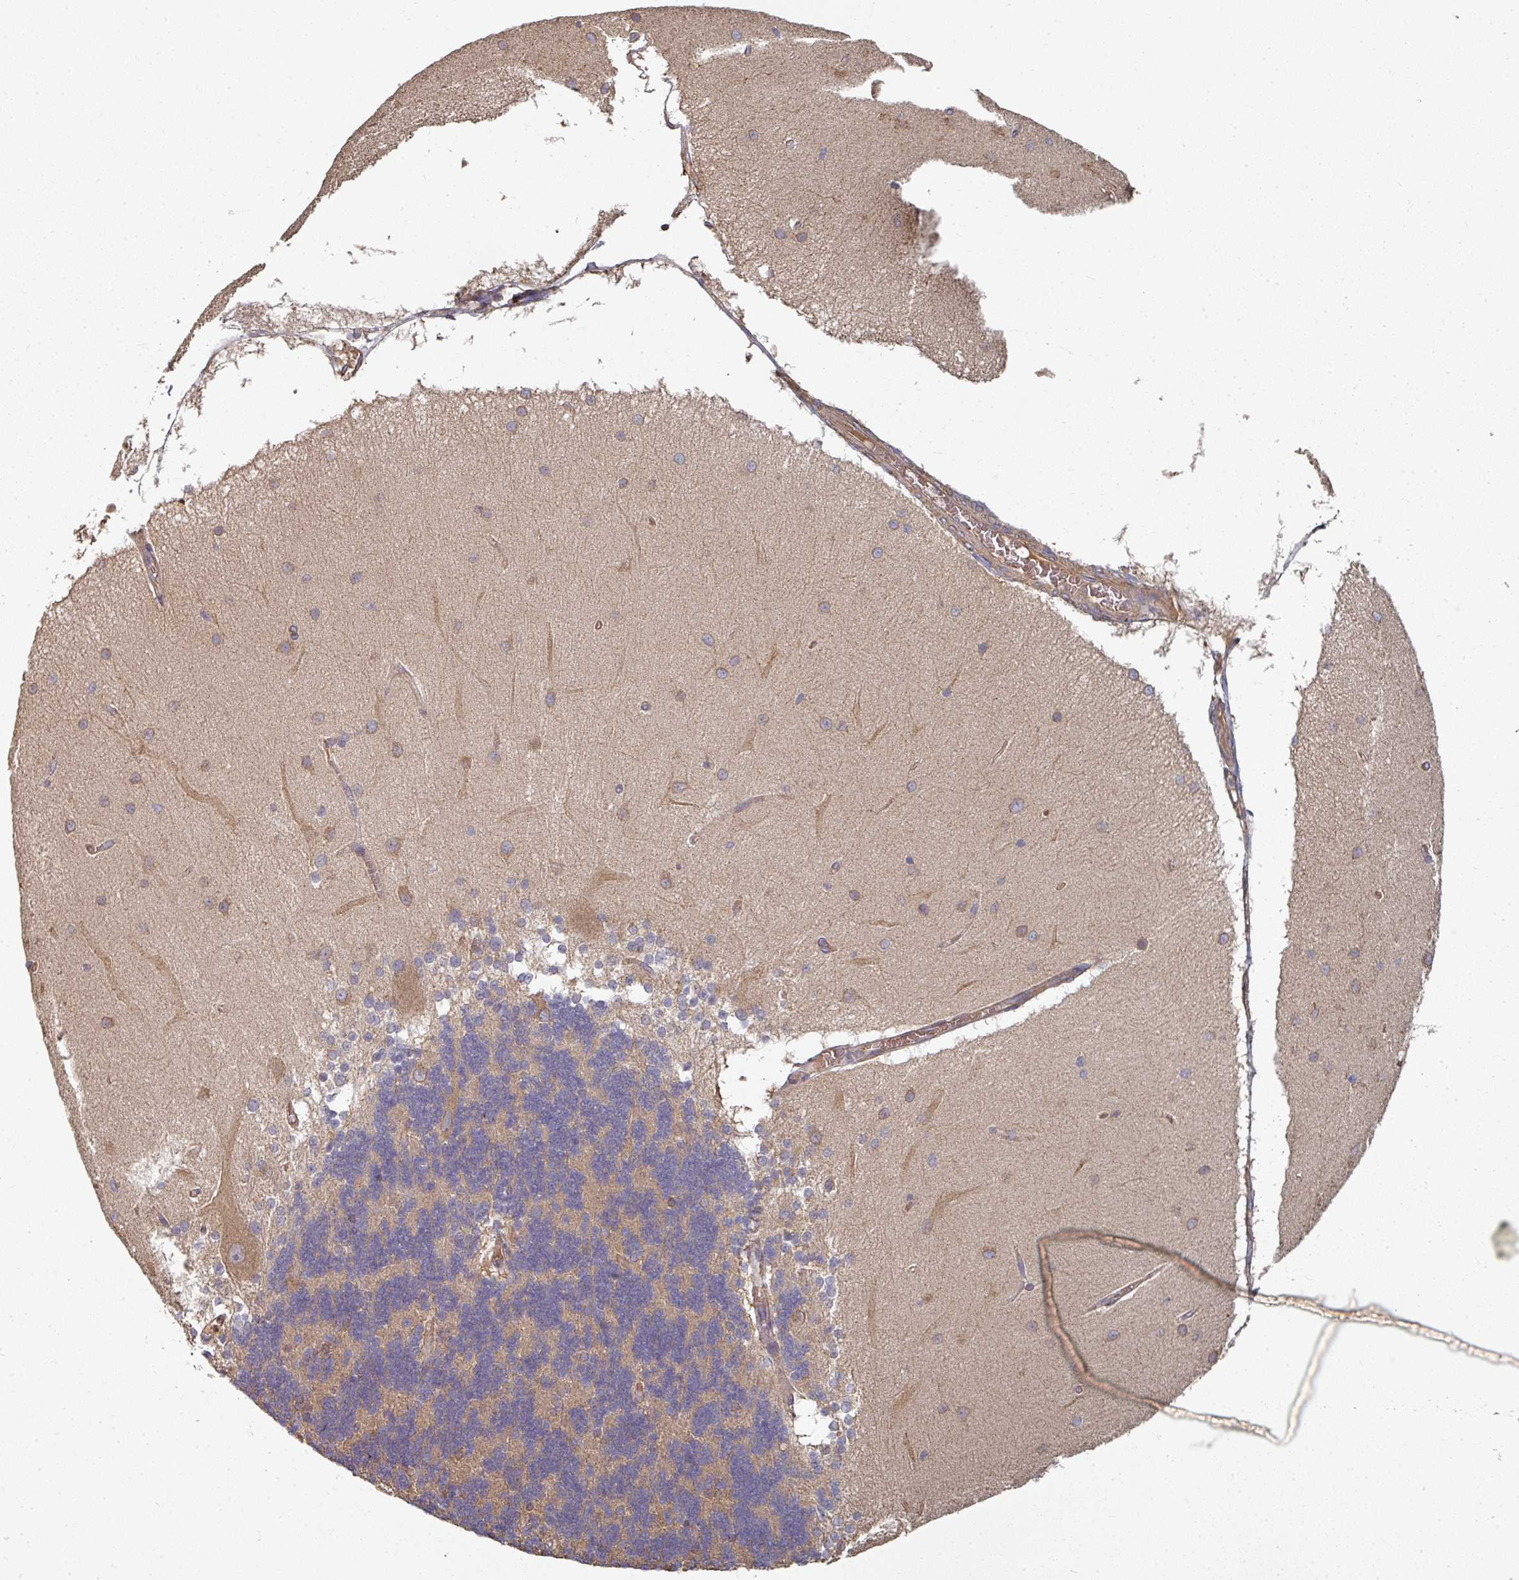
{"staining": {"intensity": "weak", "quantity": "25%-75%", "location": "cytoplasmic/membranous"}, "tissue": "cerebellum", "cell_type": "Cells in granular layer", "image_type": "normal", "snomed": [{"axis": "morphology", "description": "Normal tissue, NOS"}, {"axis": "topography", "description": "Cerebellum"}], "caption": "Immunohistochemistry (IHC) of unremarkable cerebellum displays low levels of weak cytoplasmic/membranous staining in about 25%-75% of cells in granular layer. Nuclei are stained in blue.", "gene": "EDEM2", "patient": {"sex": "female", "age": 54}}